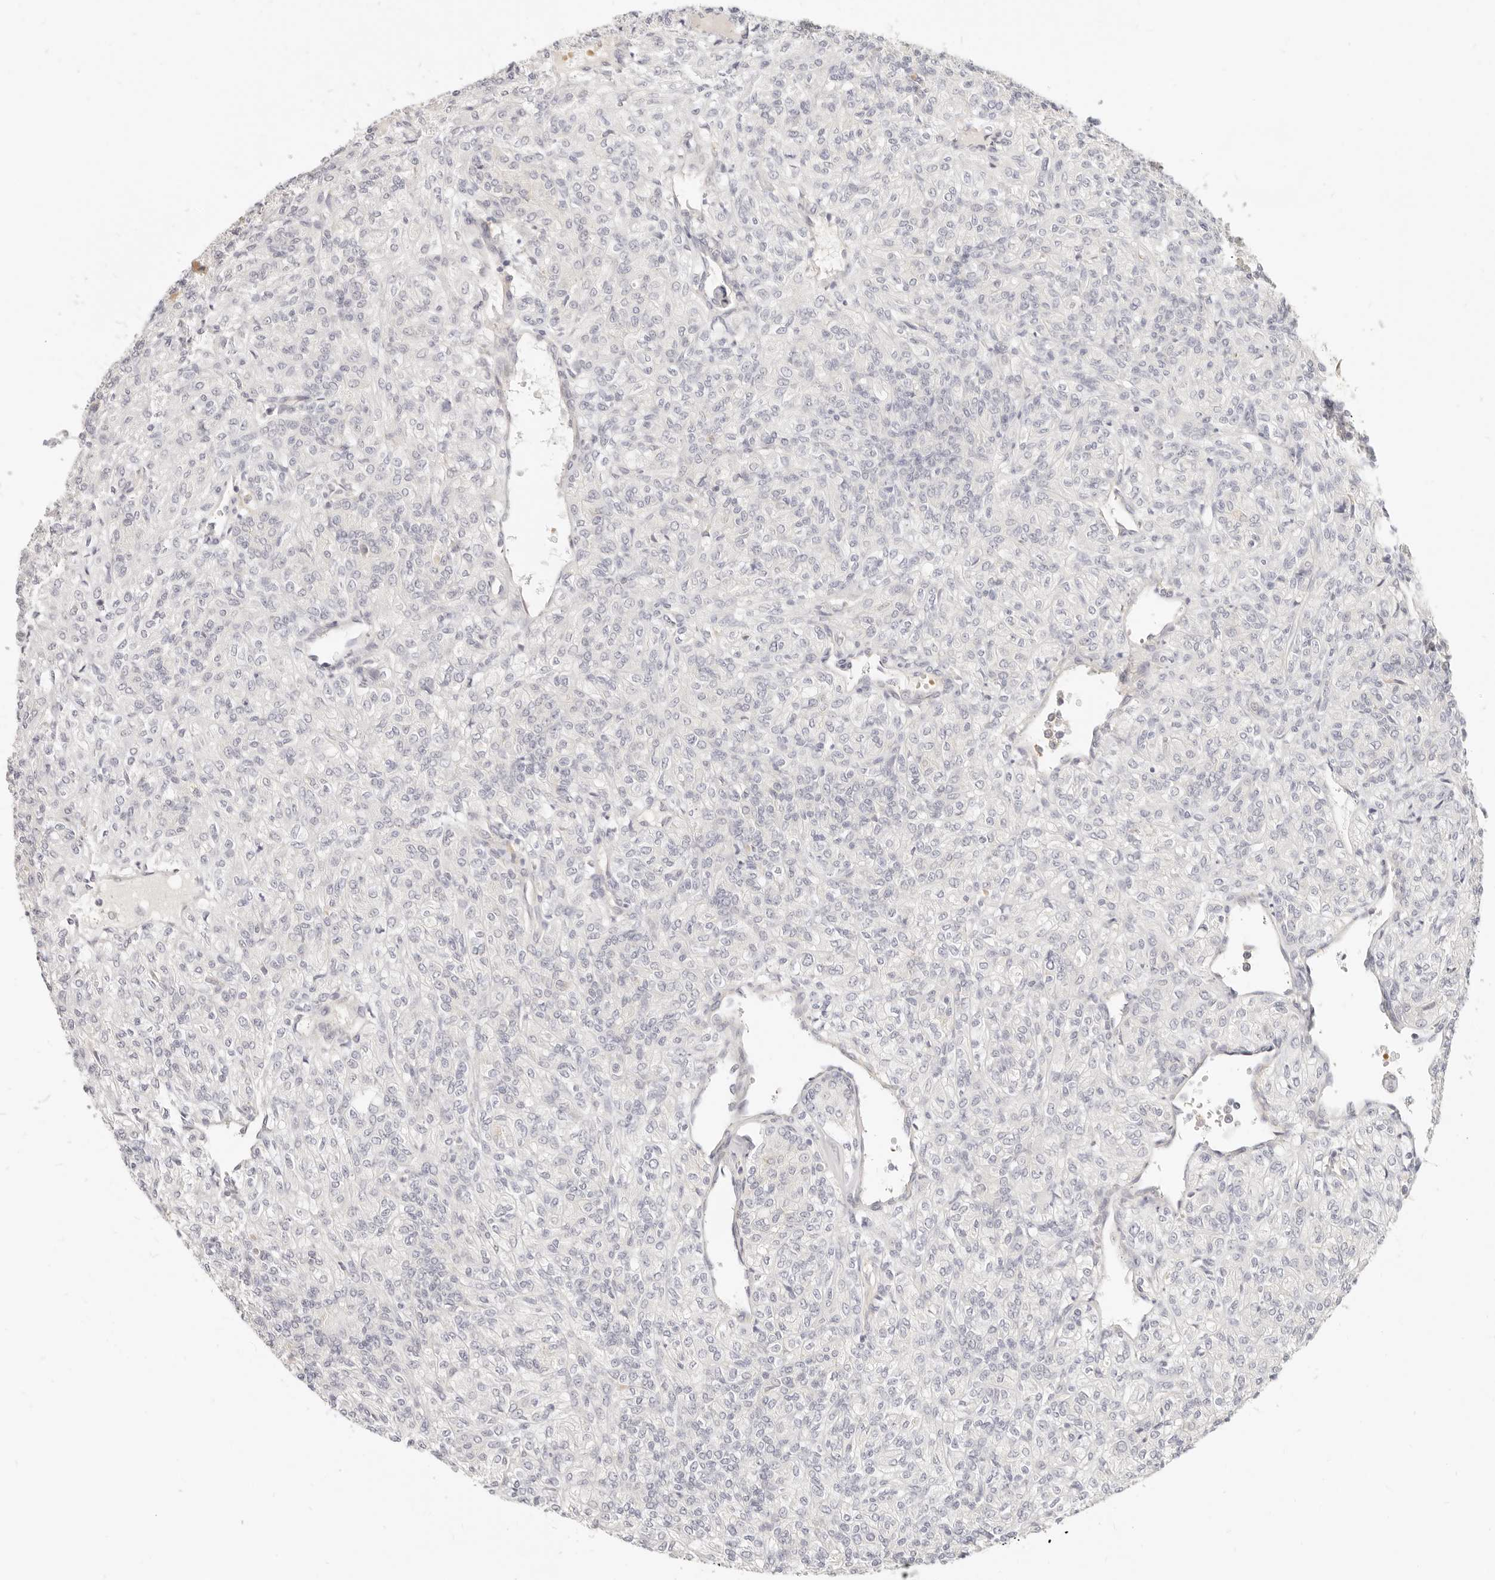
{"staining": {"intensity": "negative", "quantity": "none", "location": "none"}, "tissue": "renal cancer", "cell_type": "Tumor cells", "image_type": "cancer", "snomed": [{"axis": "morphology", "description": "Adenocarcinoma, NOS"}, {"axis": "topography", "description": "Kidney"}], "caption": "There is no significant positivity in tumor cells of renal cancer.", "gene": "LTB4R2", "patient": {"sex": "male", "age": 77}}